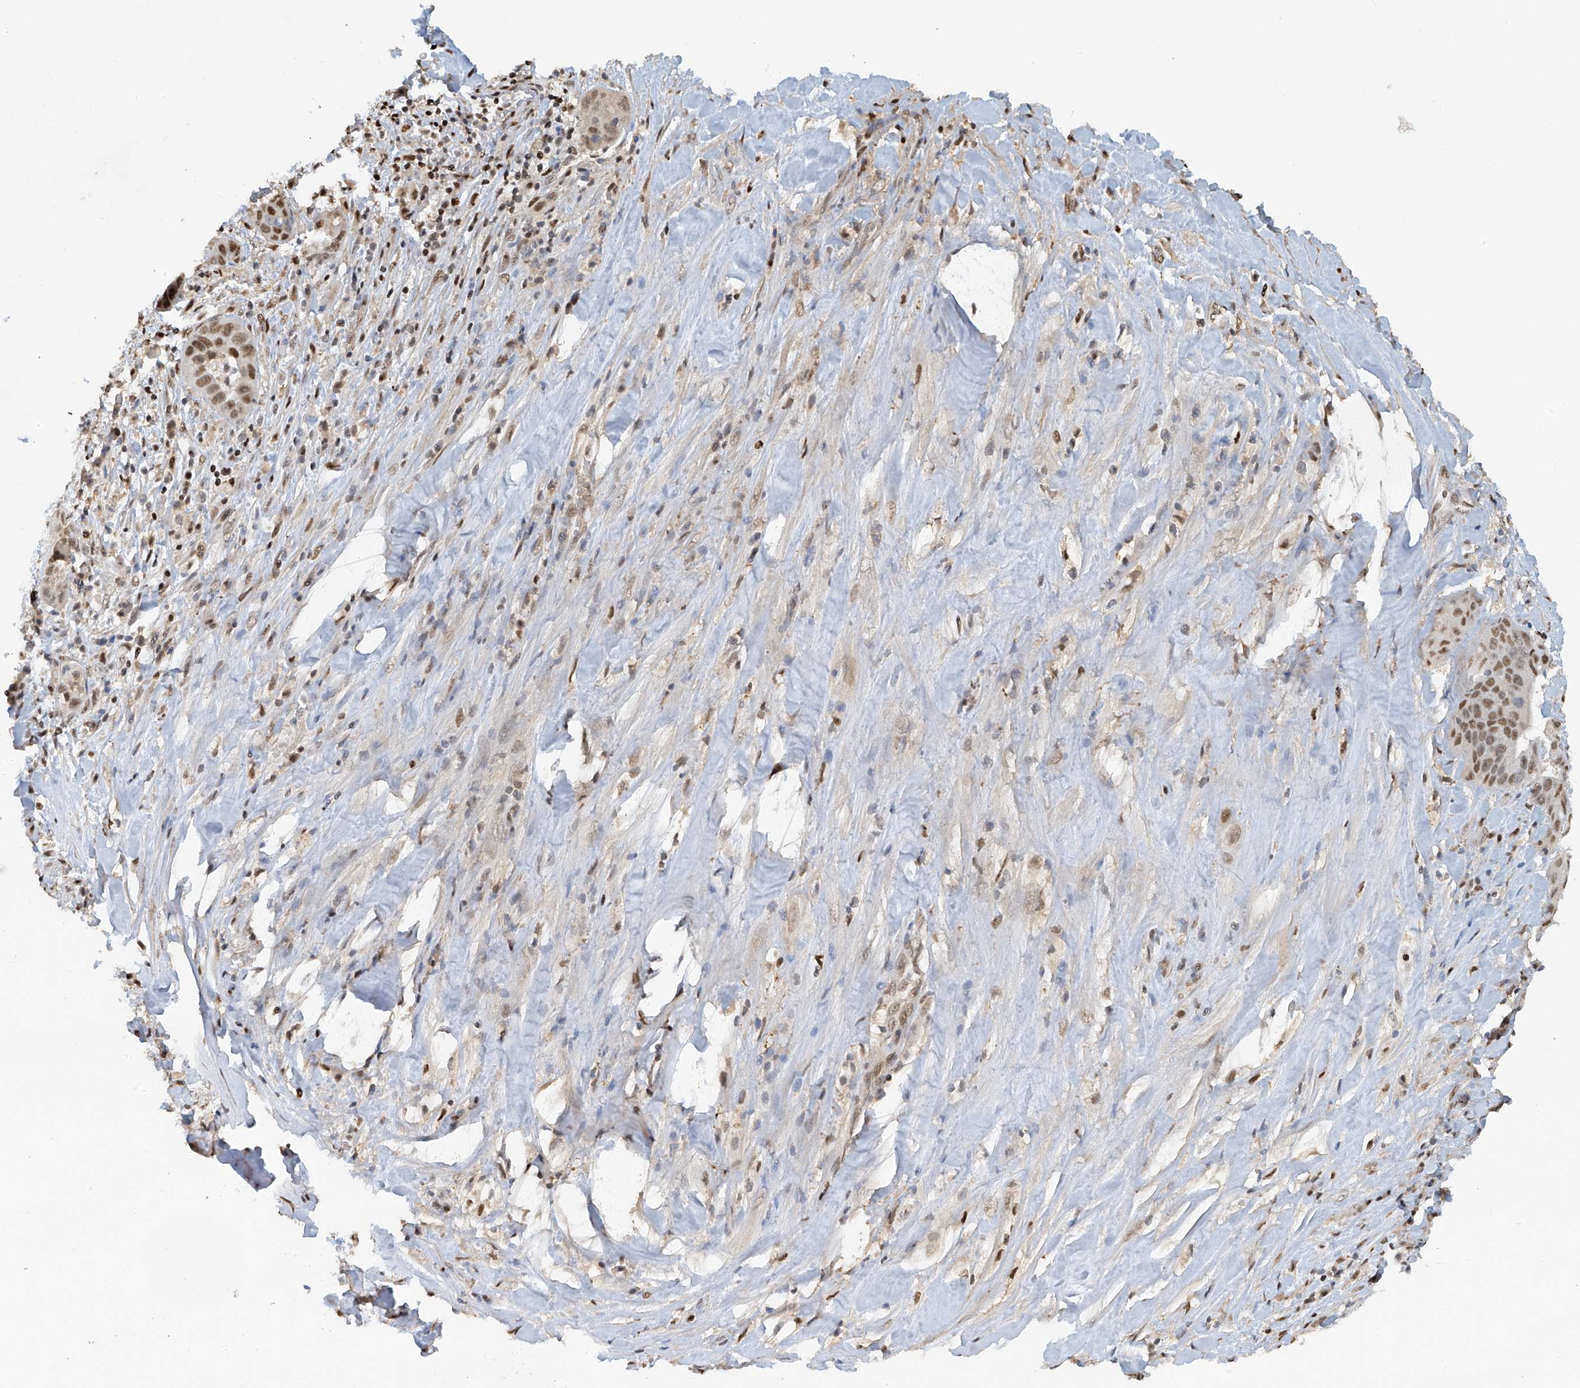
{"staining": {"intensity": "moderate", "quantity": ">75%", "location": "nuclear"}, "tissue": "liver cancer", "cell_type": "Tumor cells", "image_type": "cancer", "snomed": [{"axis": "morphology", "description": "Cholangiocarcinoma"}, {"axis": "topography", "description": "Liver"}], "caption": "This micrograph shows cholangiocarcinoma (liver) stained with IHC to label a protein in brown. The nuclear of tumor cells show moderate positivity for the protein. Nuclei are counter-stained blue.", "gene": "PMM1", "patient": {"sex": "female", "age": 52}}